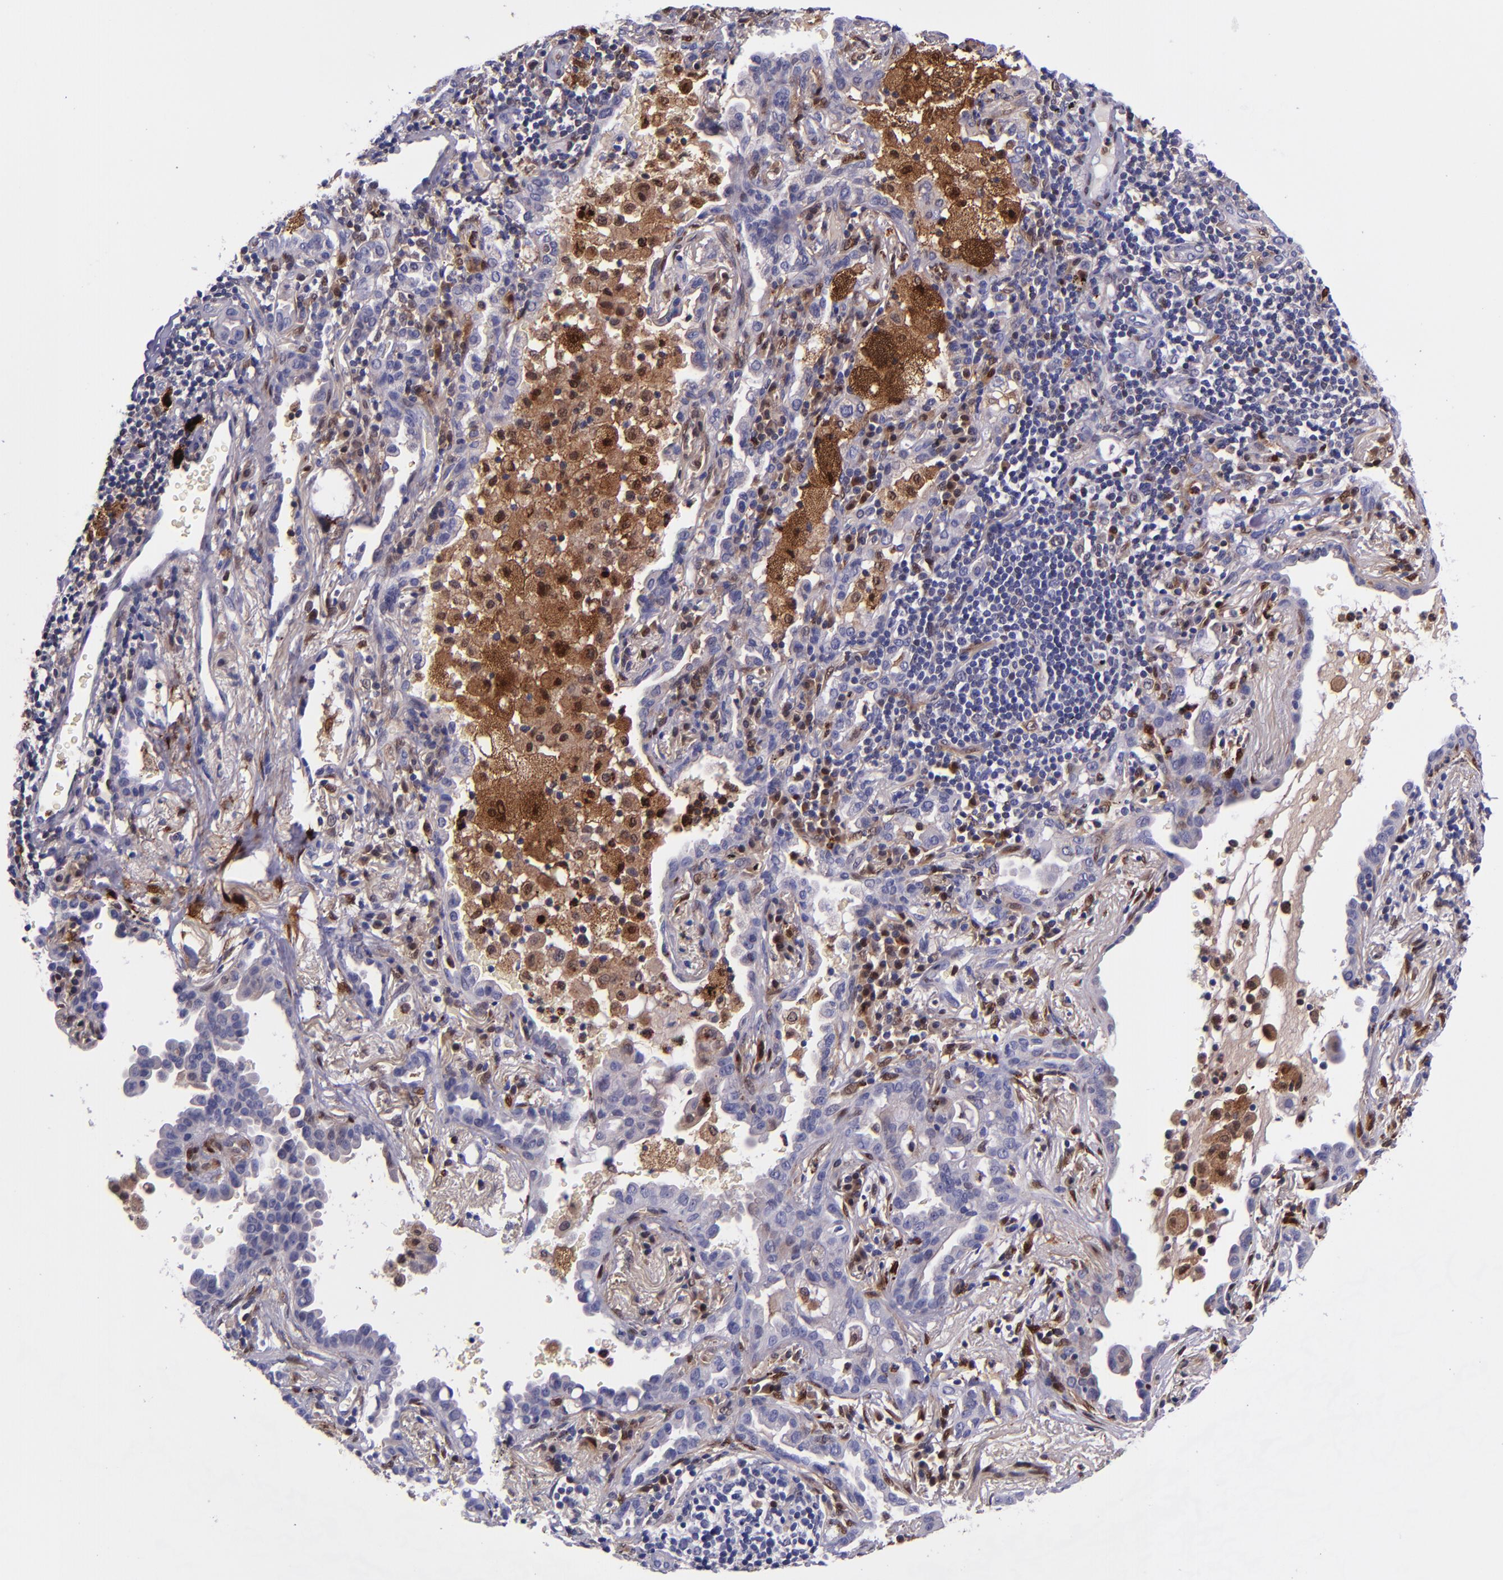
{"staining": {"intensity": "negative", "quantity": "none", "location": "none"}, "tissue": "lung cancer", "cell_type": "Tumor cells", "image_type": "cancer", "snomed": [{"axis": "morphology", "description": "Adenocarcinoma, NOS"}, {"axis": "topography", "description": "Lung"}], "caption": "Histopathology image shows no protein staining in tumor cells of lung cancer tissue. (DAB immunohistochemistry (IHC) visualized using brightfield microscopy, high magnification).", "gene": "LGALS1", "patient": {"sex": "female", "age": 50}}